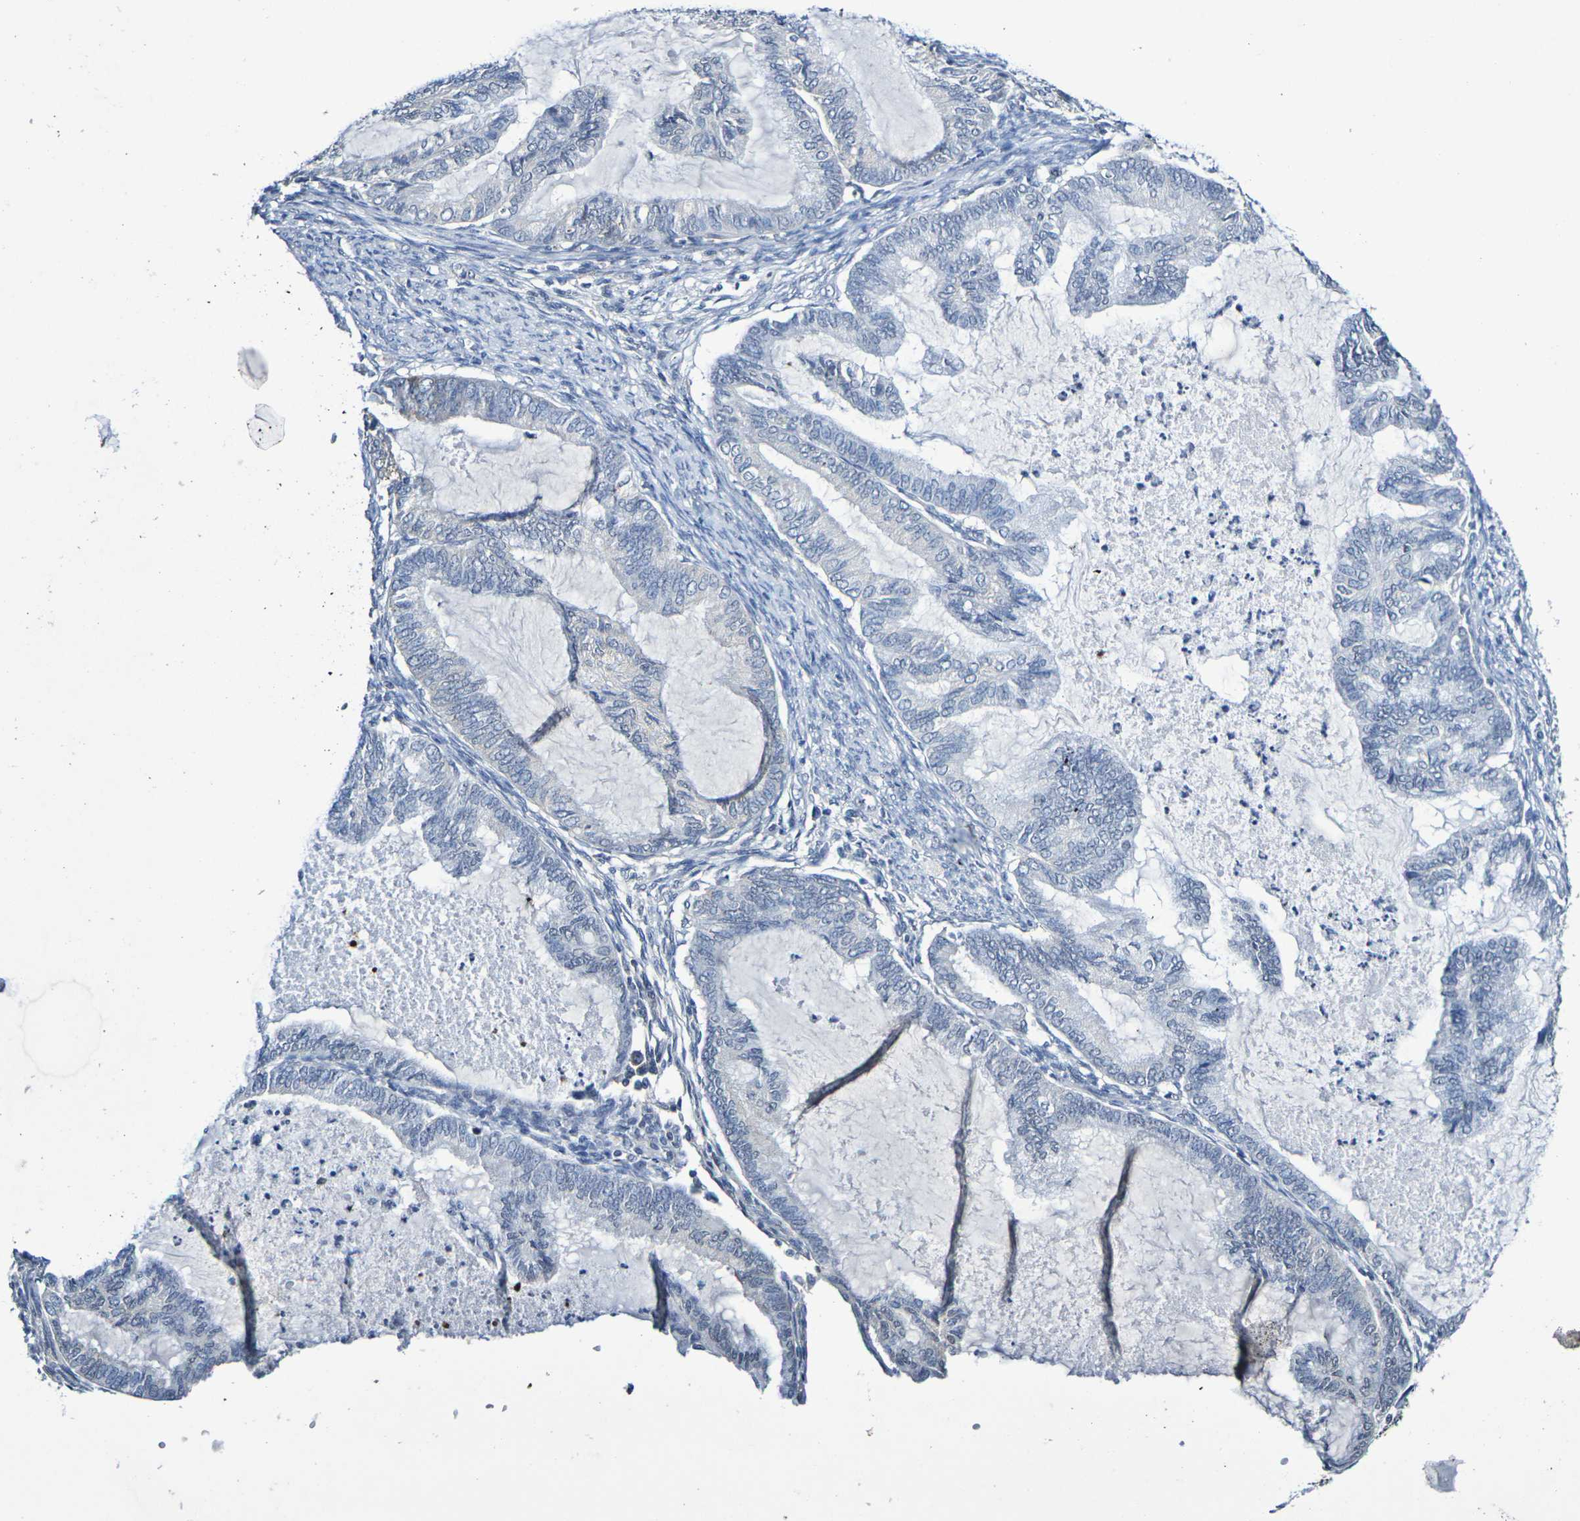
{"staining": {"intensity": "negative", "quantity": "none", "location": "none"}, "tissue": "cervical cancer", "cell_type": "Tumor cells", "image_type": "cancer", "snomed": [{"axis": "morphology", "description": "Normal tissue, NOS"}, {"axis": "morphology", "description": "Adenocarcinoma, NOS"}, {"axis": "topography", "description": "Cervix"}, {"axis": "topography", "description": "Endometrium"}], "caption": "Human adenocarcinoma (cervical) stained for a protein using immunohistochemistry (IHC) reveals no positivity in tumor cells.", "gene": "CHRNB1", "patient": {"sex": "female", "age": 86}}